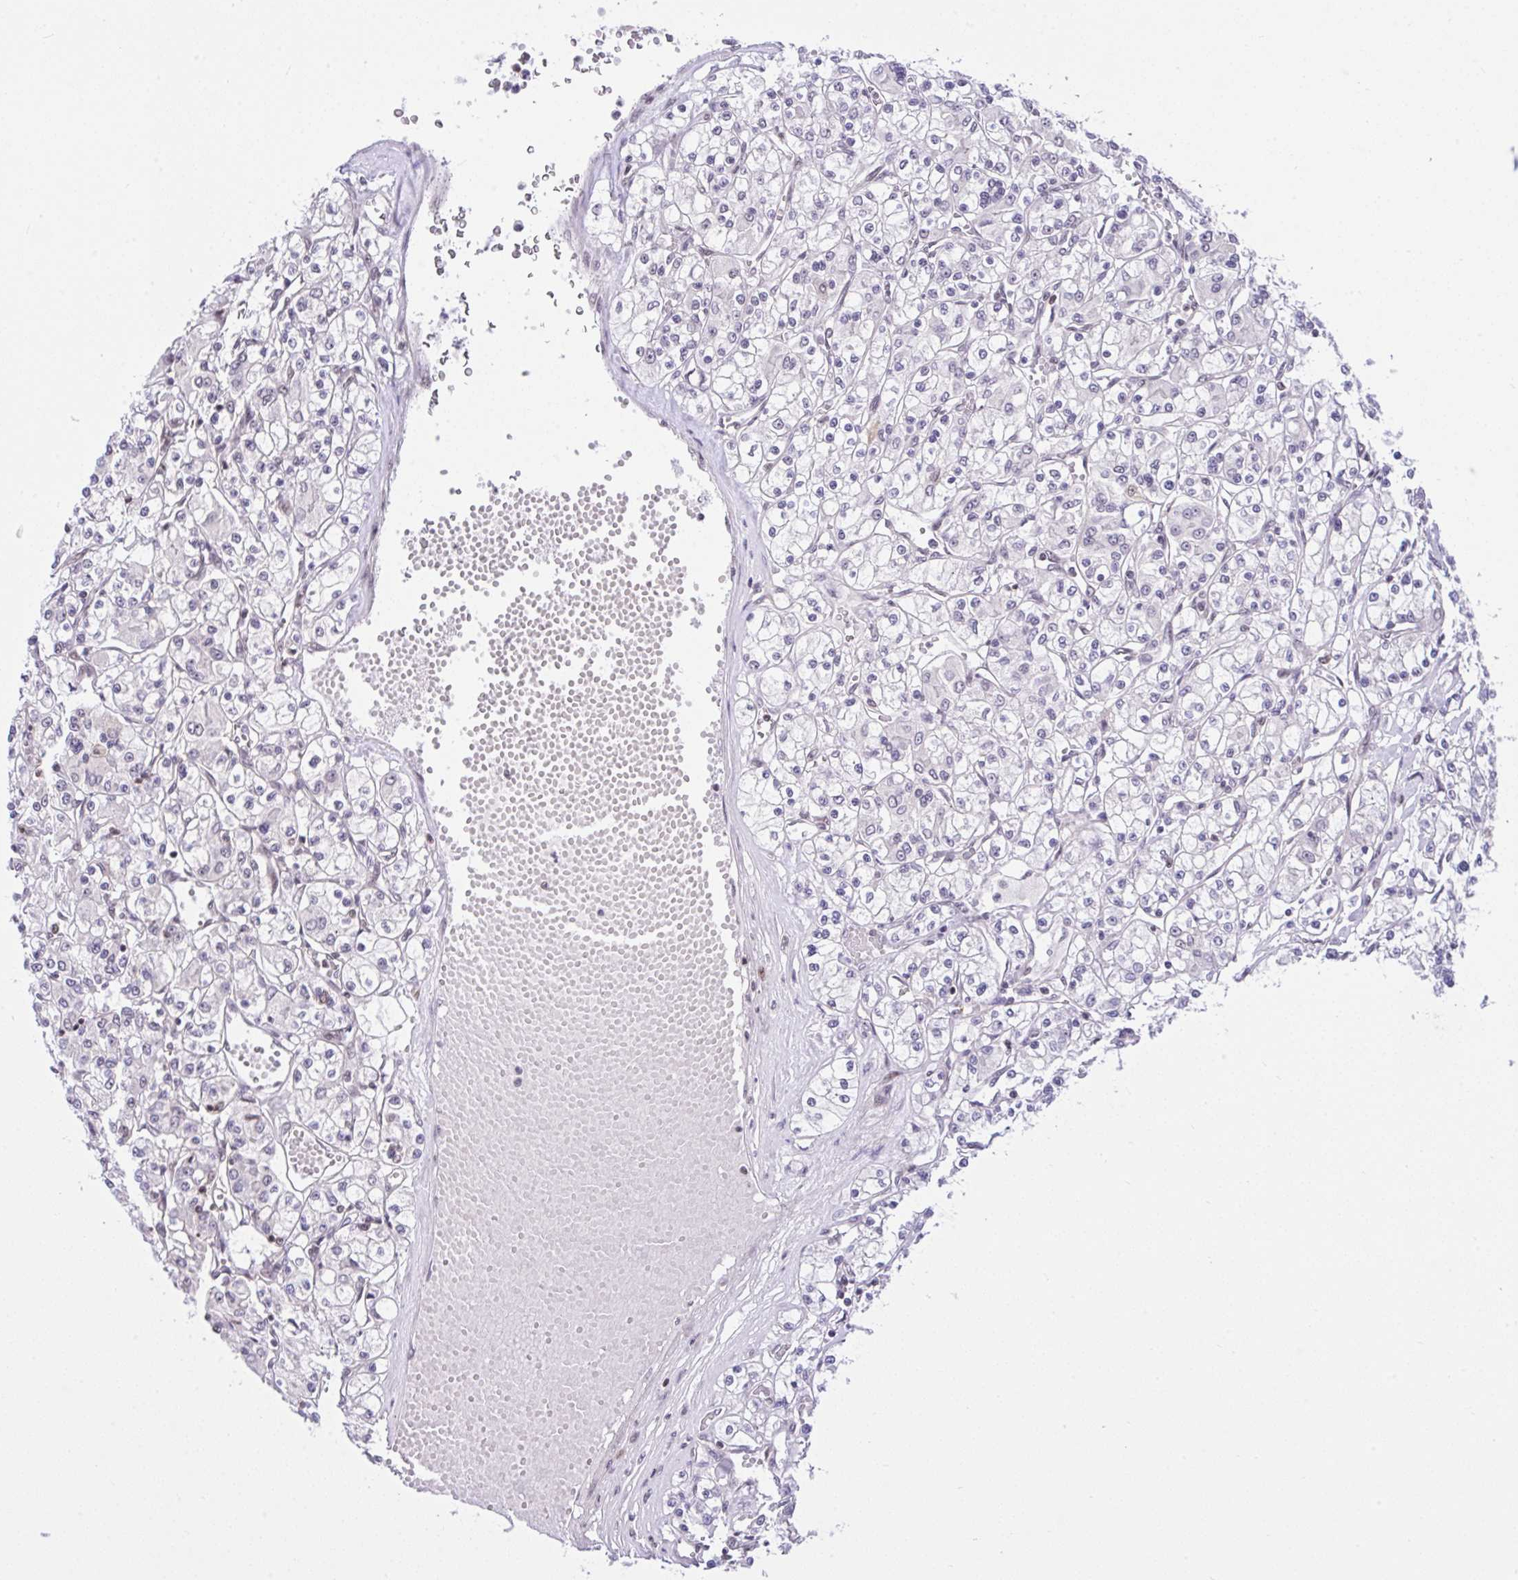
{"staining": {"intensity": "weak", "quantity": "<25%", "location": "nuclear"}, "tissue": "renal cancer", "cell_type": "Tumor cells", "image_type": "cancer", "snomed": [{"axis": "morphology", "description": "Adenocarcinoma, NOS"}, {"axis": "topography", "description": "Kidney"}], "caption": "IHC image of human renal cancer (adenocarcinoma) stained for a protein (brown), which exhibits no staining in tumor cells. (Brightfield microscopy of DAB (3,3'-diaminobenzidine) immunohistochemistry at high magnification).", "gene": "CCDC12", "patient": {"sex": "female", "age": 59}}